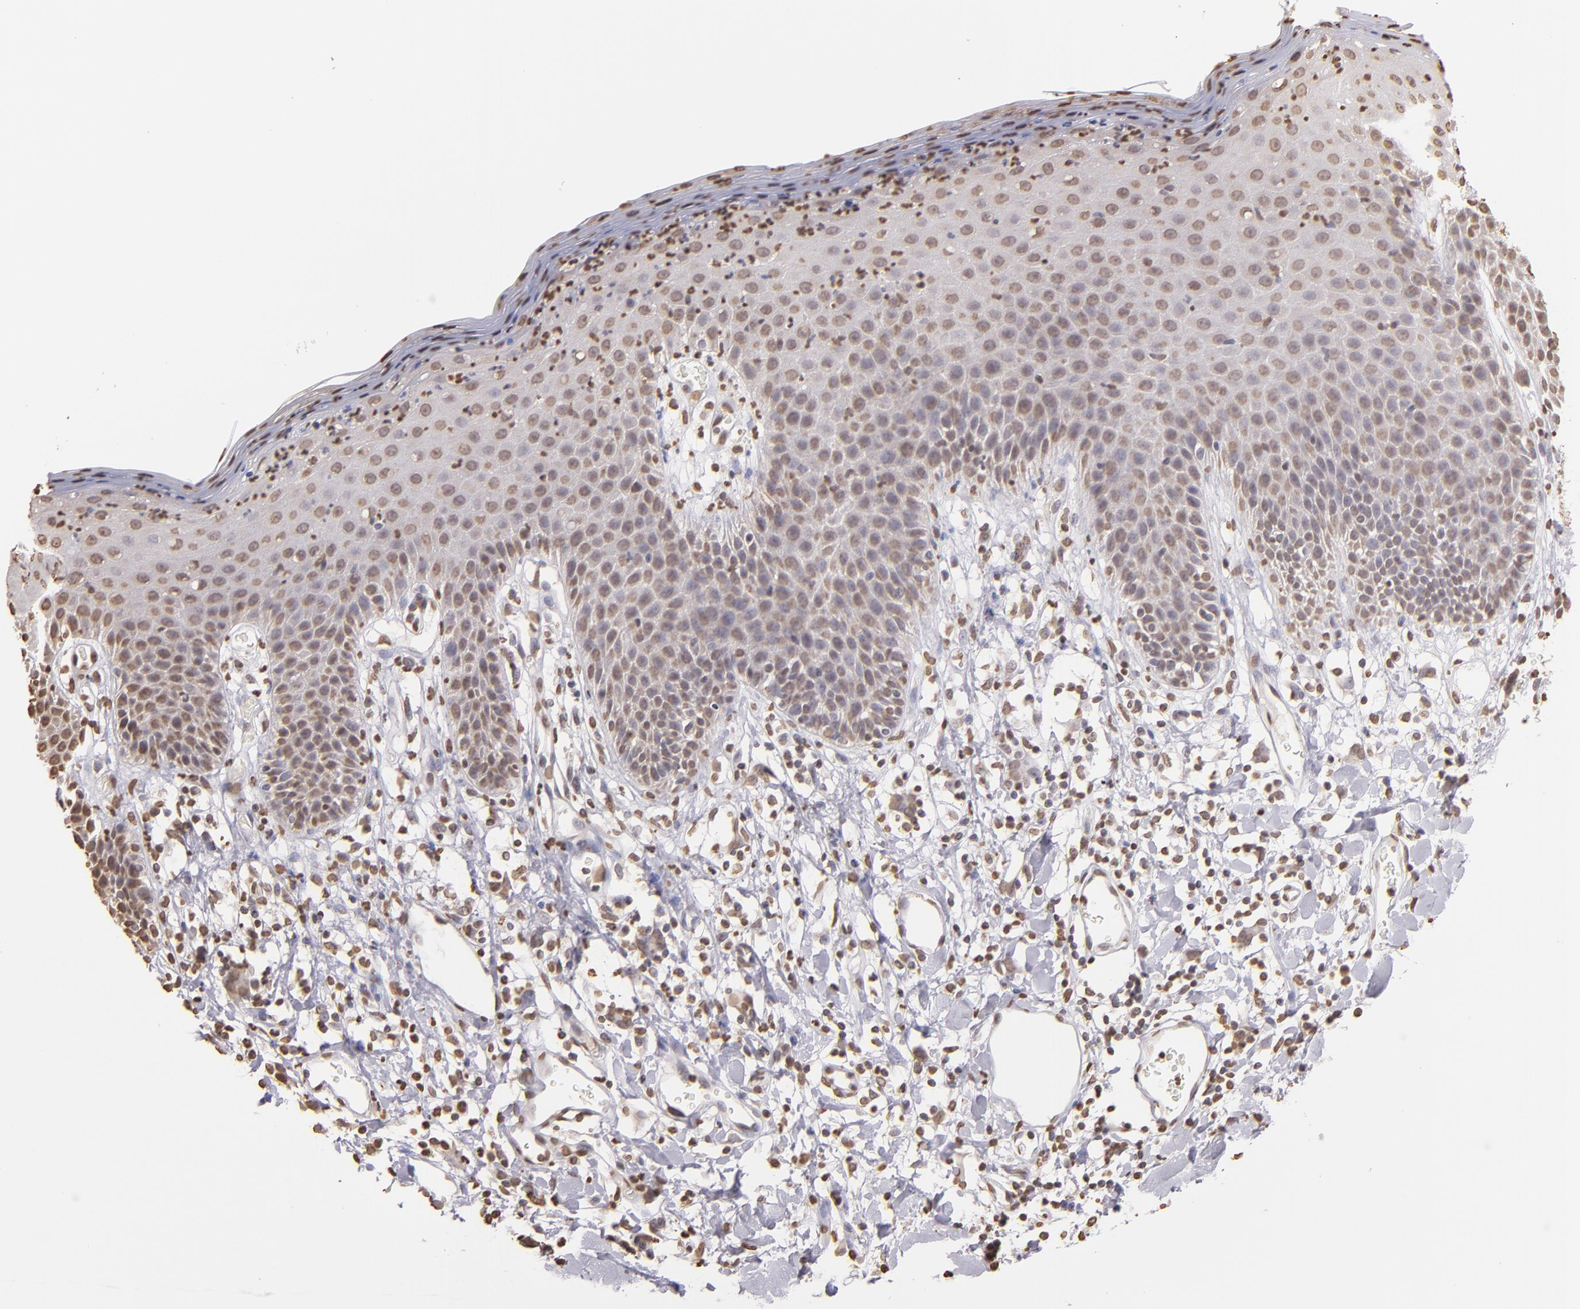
{"staining": {"intensity": "weak", "quantity": ">75%", "location": "nuclear"}, "tissue": "skin", "cell_type": "Epidermal cells", "image_type": "normal", "snomed": [{"axis": "morphology", "description": "Normal tissue, NOS"}, {"axis": "topography", "description": "Vulva"}, {"axis": "topography", "description": "Peripheral nerve tissue"}], "caption": "Protein expression analysis of unremarkable skin reveals weak nuclear positivity in approximately >75% of epidermal cells.", "gene": "LBX1", "patient": {"sex": "female", "age": 68}}